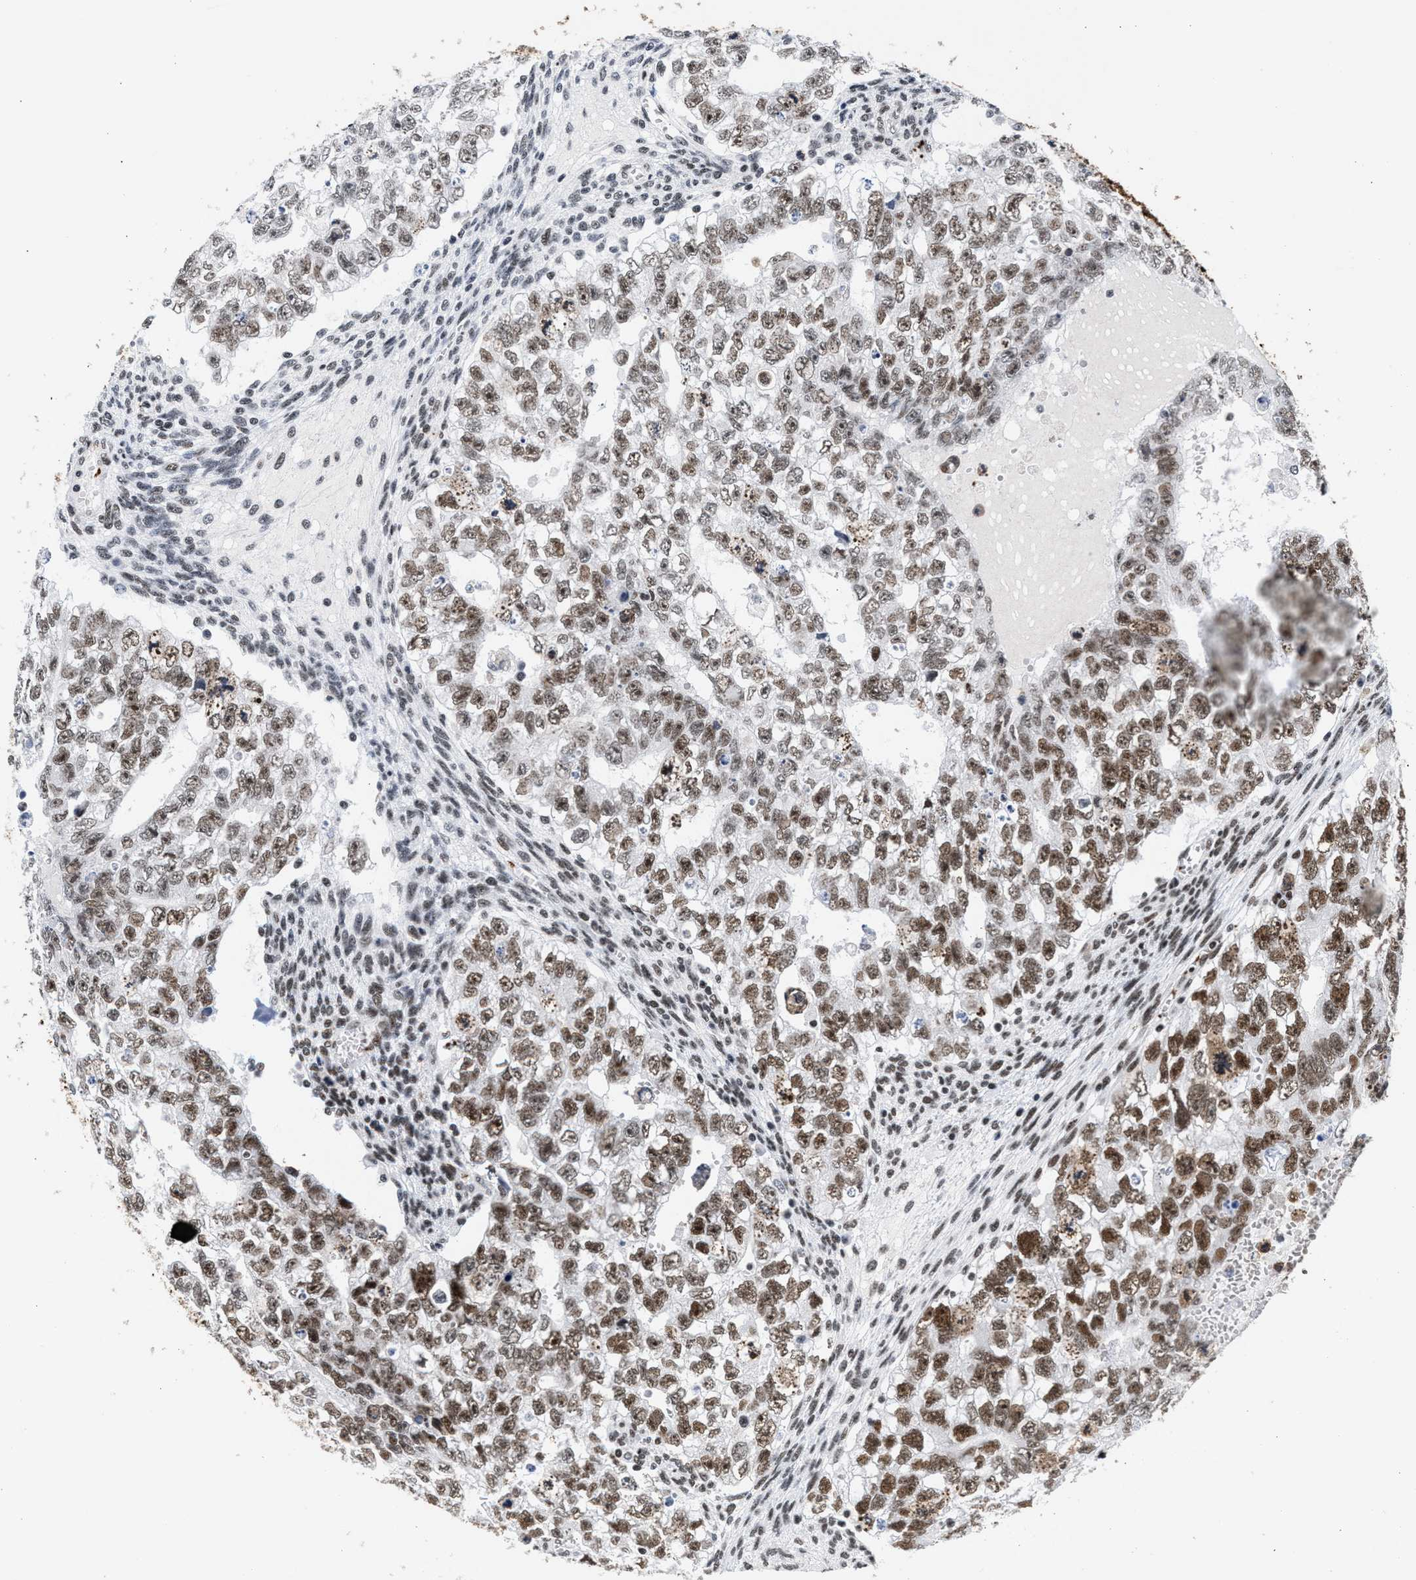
{"staining": {"intensity": "moderate", "quantity": ">75%", "location": "nuclear"}, "tissue": "testis cancer", "cell_type": "Tumor cells", "image_type": "cancer", "snomed": [{"axis": "morphology", "description": "Seminoma, NOS"}, {"axis": "morphology", "description": "Carcinoma, Embryonal, NOS"}, {"axis": "topography", "description": "Testis"}], "caption": "Immunohistochemistry (IHC) micrograph of neoplastic tissue: testis cancer stained using IHC reveals medium levels of moderate protein expression localized specifically in the nuclear of tumor cells, appearing as a nuclear brown color.", "gene": "RAD21", "patient": {"sex": "male", "age": 38}}